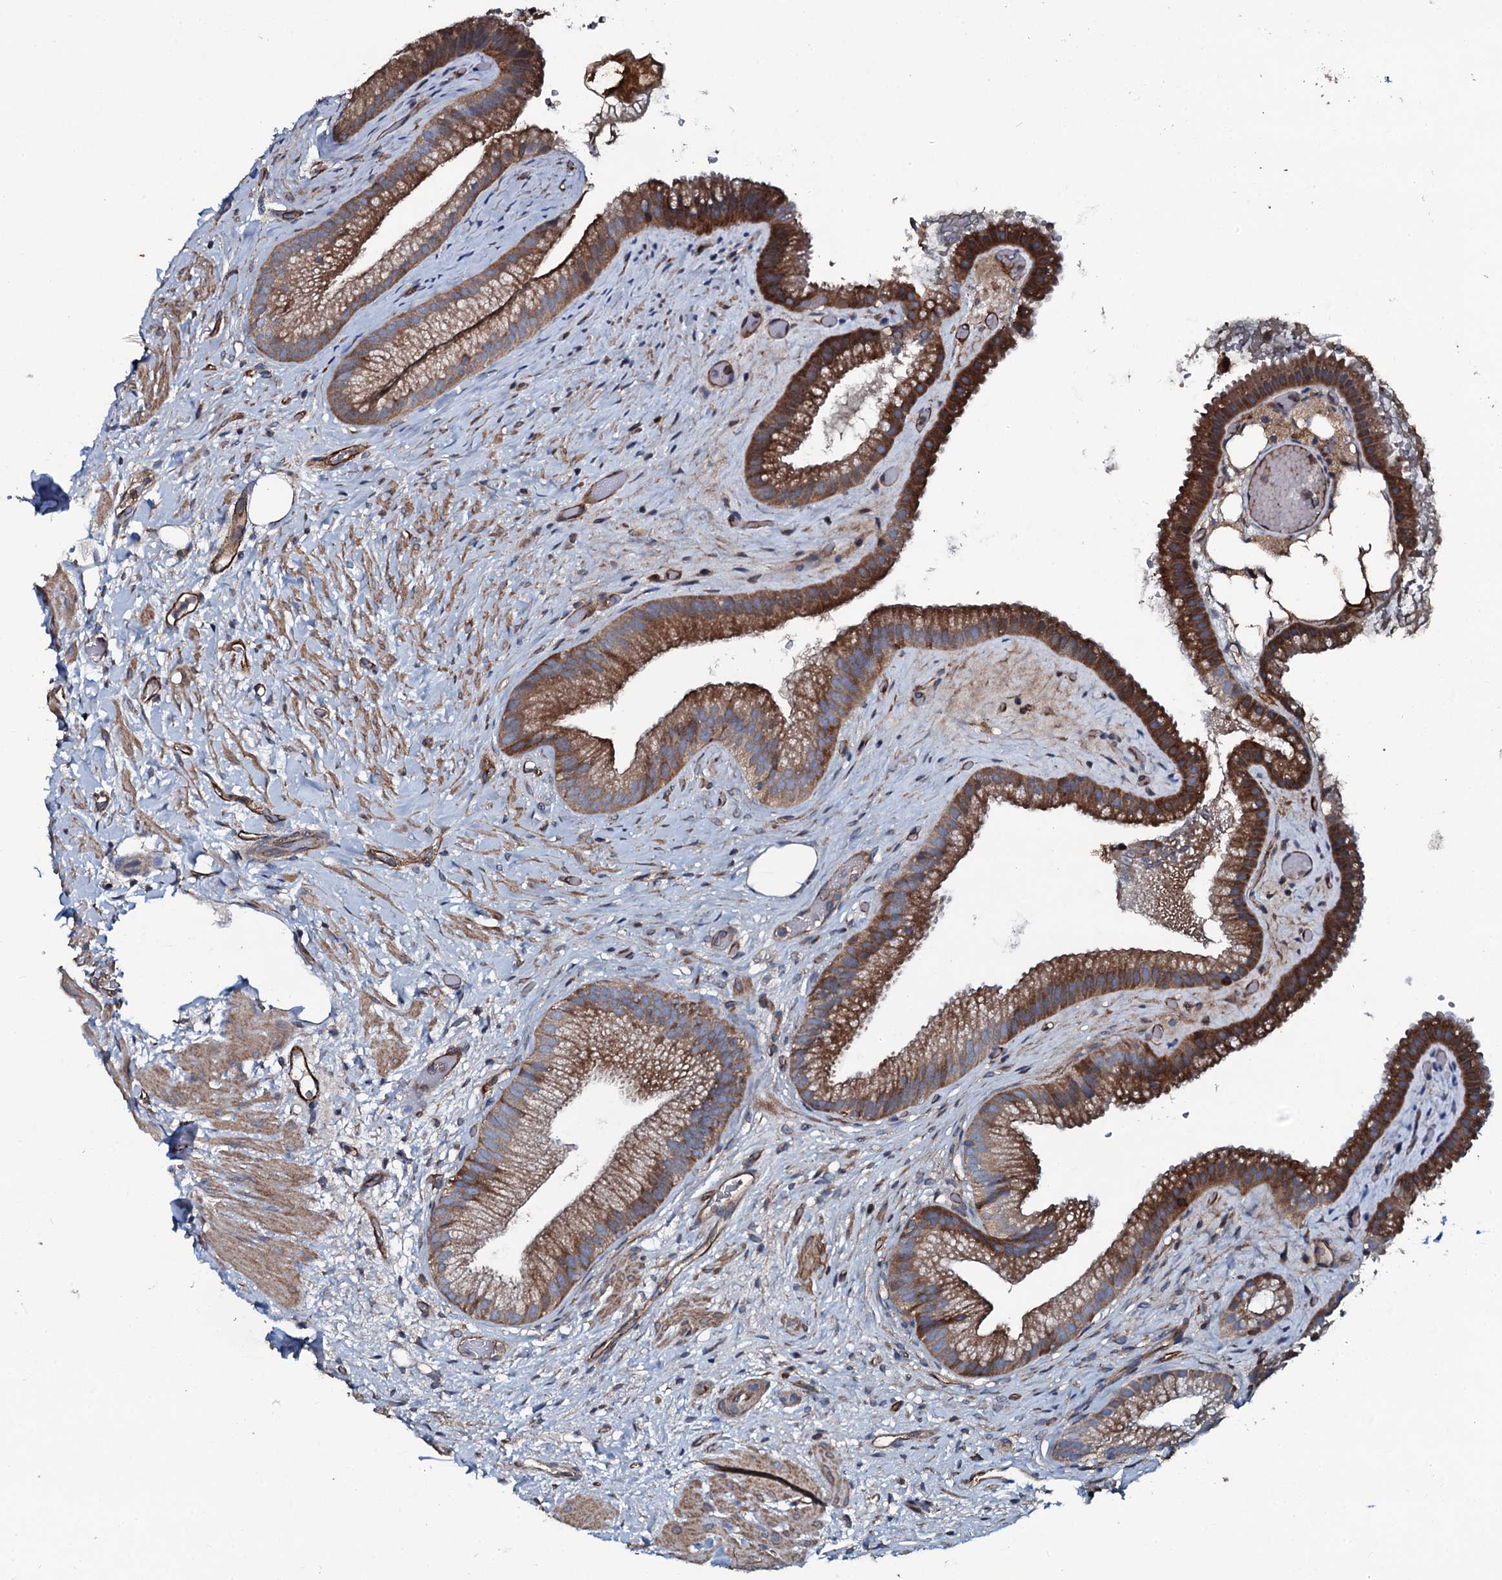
{"staining": {"intensity": "strong", "quantity": ">75%", "location": "cytoplasmic/membranous"}, "tissue": "gallbladder", "cell_type": "Glandular cells", "image_type": "normal", "snomed": [{"axis": "morphology", "description": "Normal tissue, NOS"}, {"axis": "morphology", "description": "Inflammation, NOS"}, {"axis": "topography", "description": "Gallbladder"}], "caption": "Brown immunohistochemical staining in normal human gallbladder shows strong cytoplasmic/membranous staining in approximately >75% of glandular cells.", "gene": "USPL1", "patient": {"sex": "male", "age": 51}}